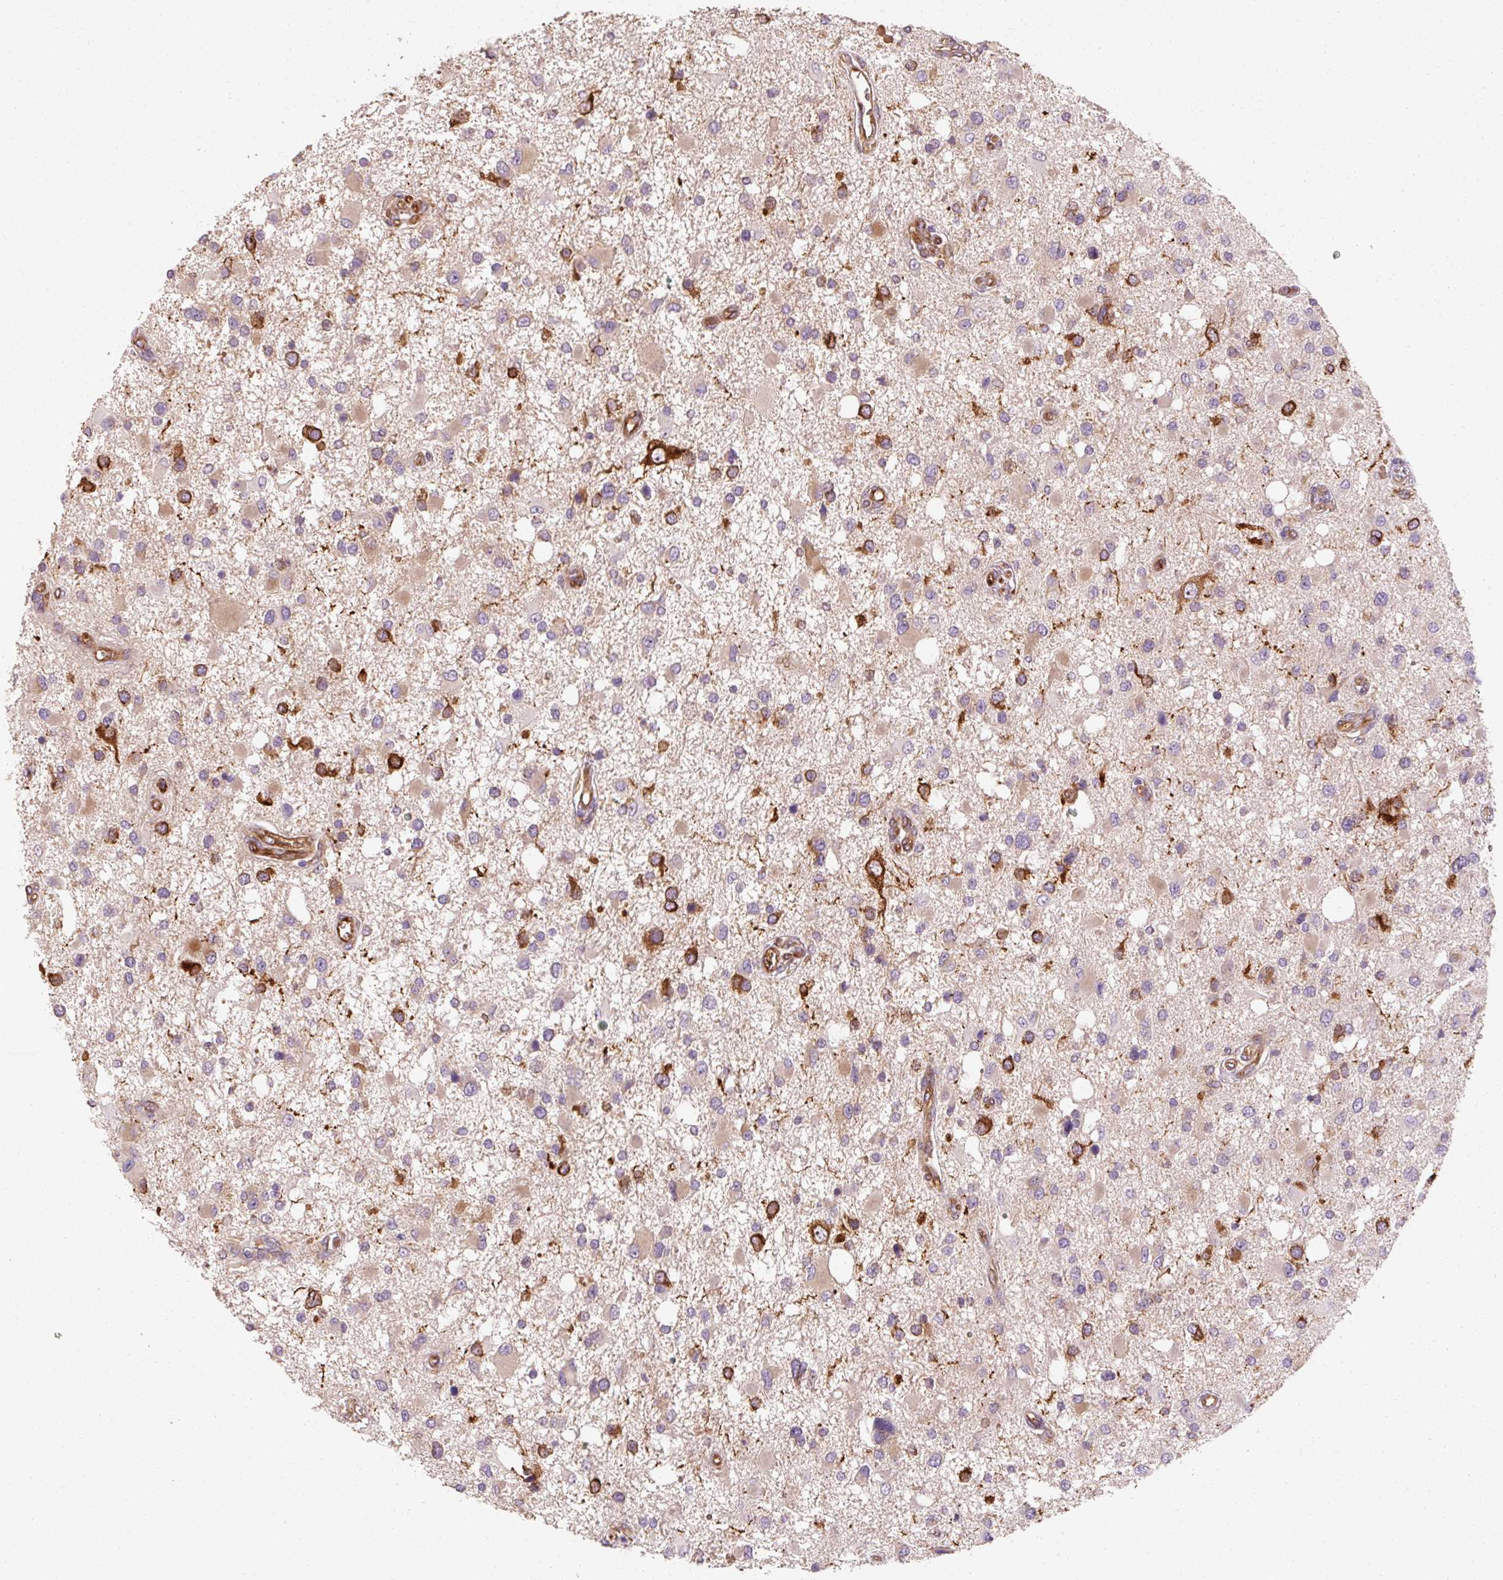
{"staining": {"intensity": "strong", "quantity": "<25%", "location": "cytoplasmic/membranous"}, "tissue": "glioma", "cell_type": "Tumor cells", "image_type": "cancer", "snomed": [{"axis": "morphology", "description": "Glioma, malignant, High grade"}, {"axis": "topography", "description": "Brain"}], "caption": "A brown stain highlights strong cytoplasmic/membranous positivity of a protein in human glioma tumor cells.", "gene": "TBC1D4", "patient": {"sex": "male", "age": 53}}